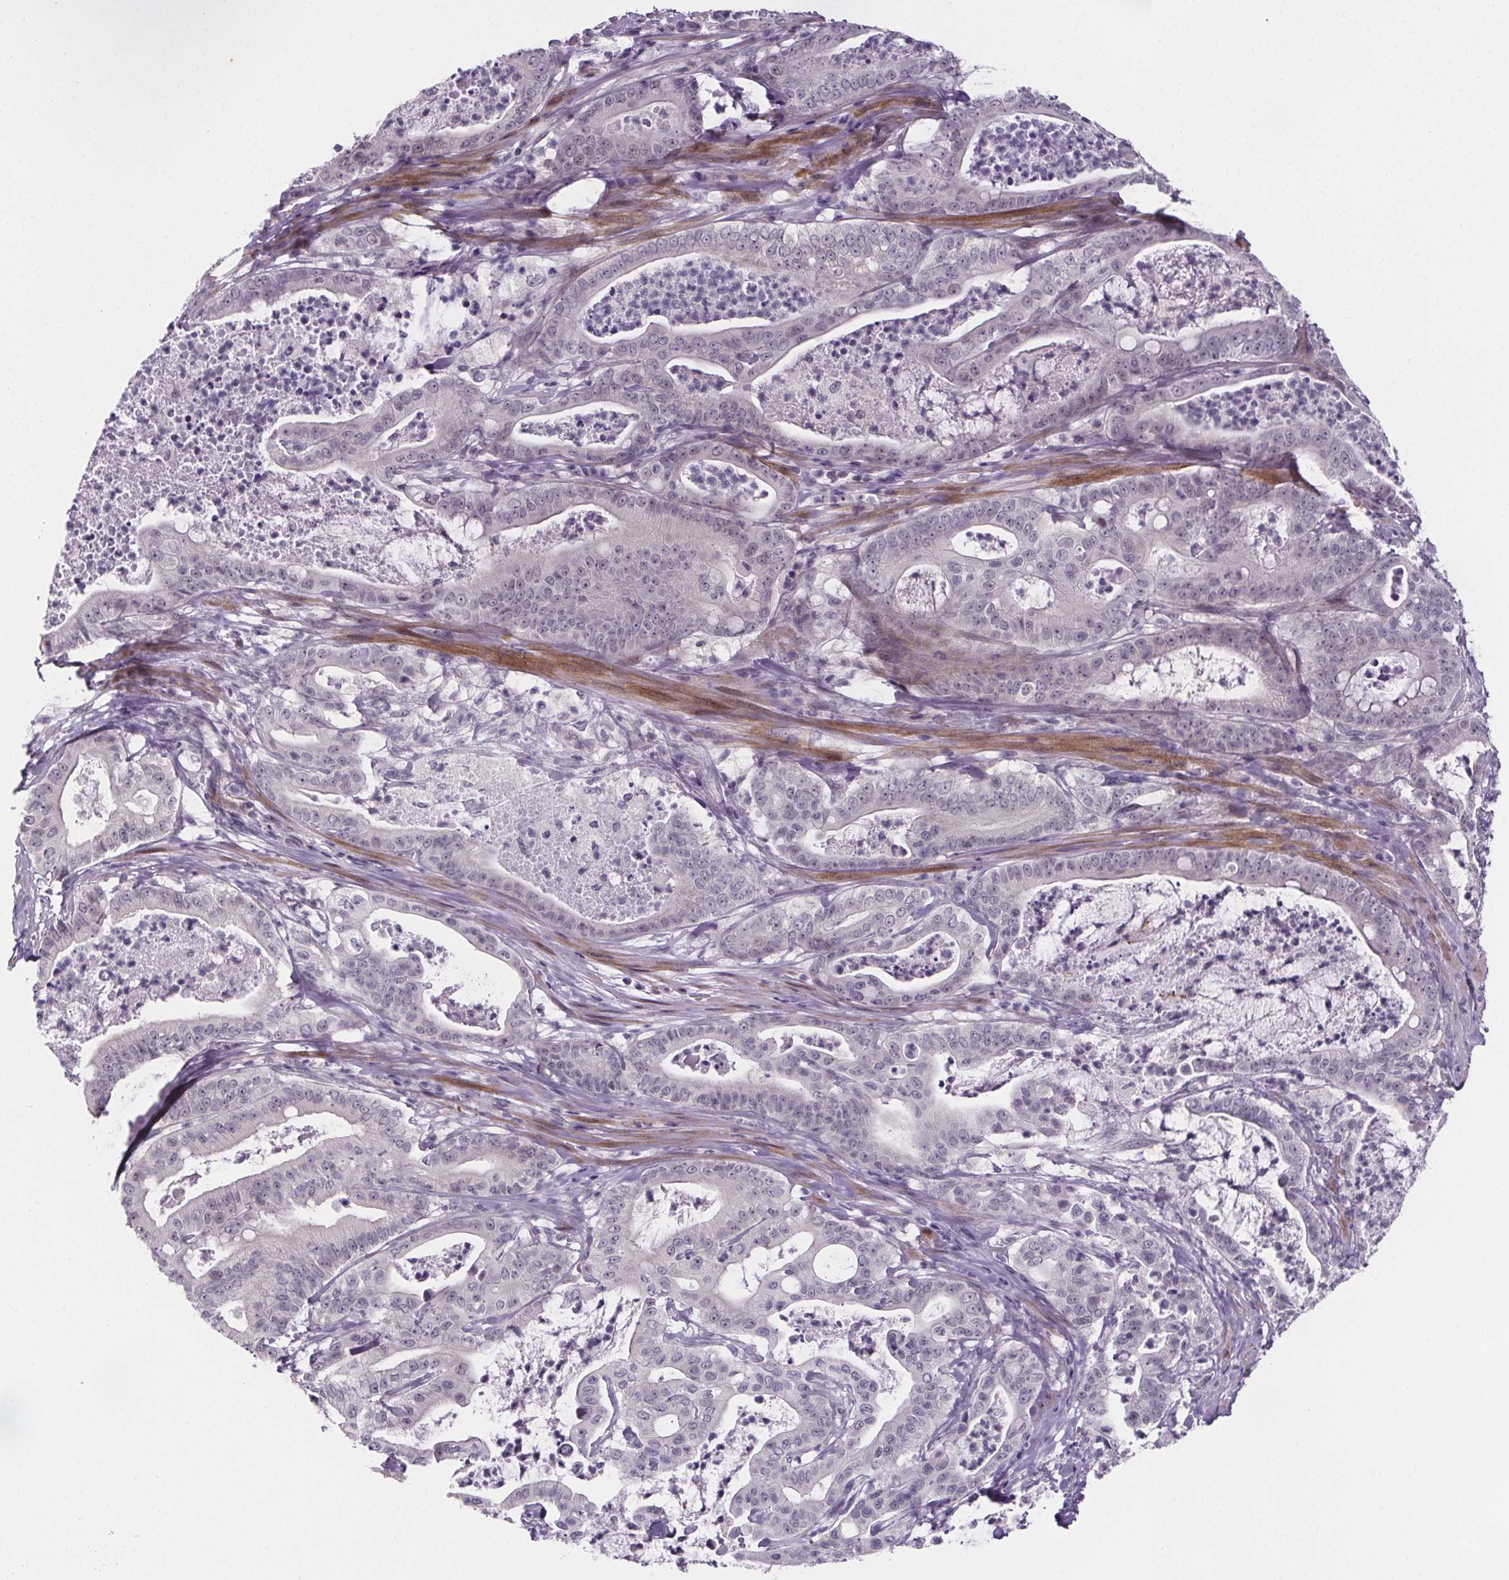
{"staining": {"intensity": "negative", "quantity": "none", "location": "none"}, "tissue": "pancreatic cancer", "cell_type": "Tumor cells", "image_type": "cancer", "snomed": [{"axis": "morphology", "description": "Adenocarcinoma, NOS"}, {"axis": "topography", "description": "Pancreas"}], "caption": "Immunohistochemical staining of human pancreatic cancer (adenocarcinoma) demonstrates no significant expression in tumor cells.", "gene": "TTC12", "patient": {"sex": "male", "age": 71}}